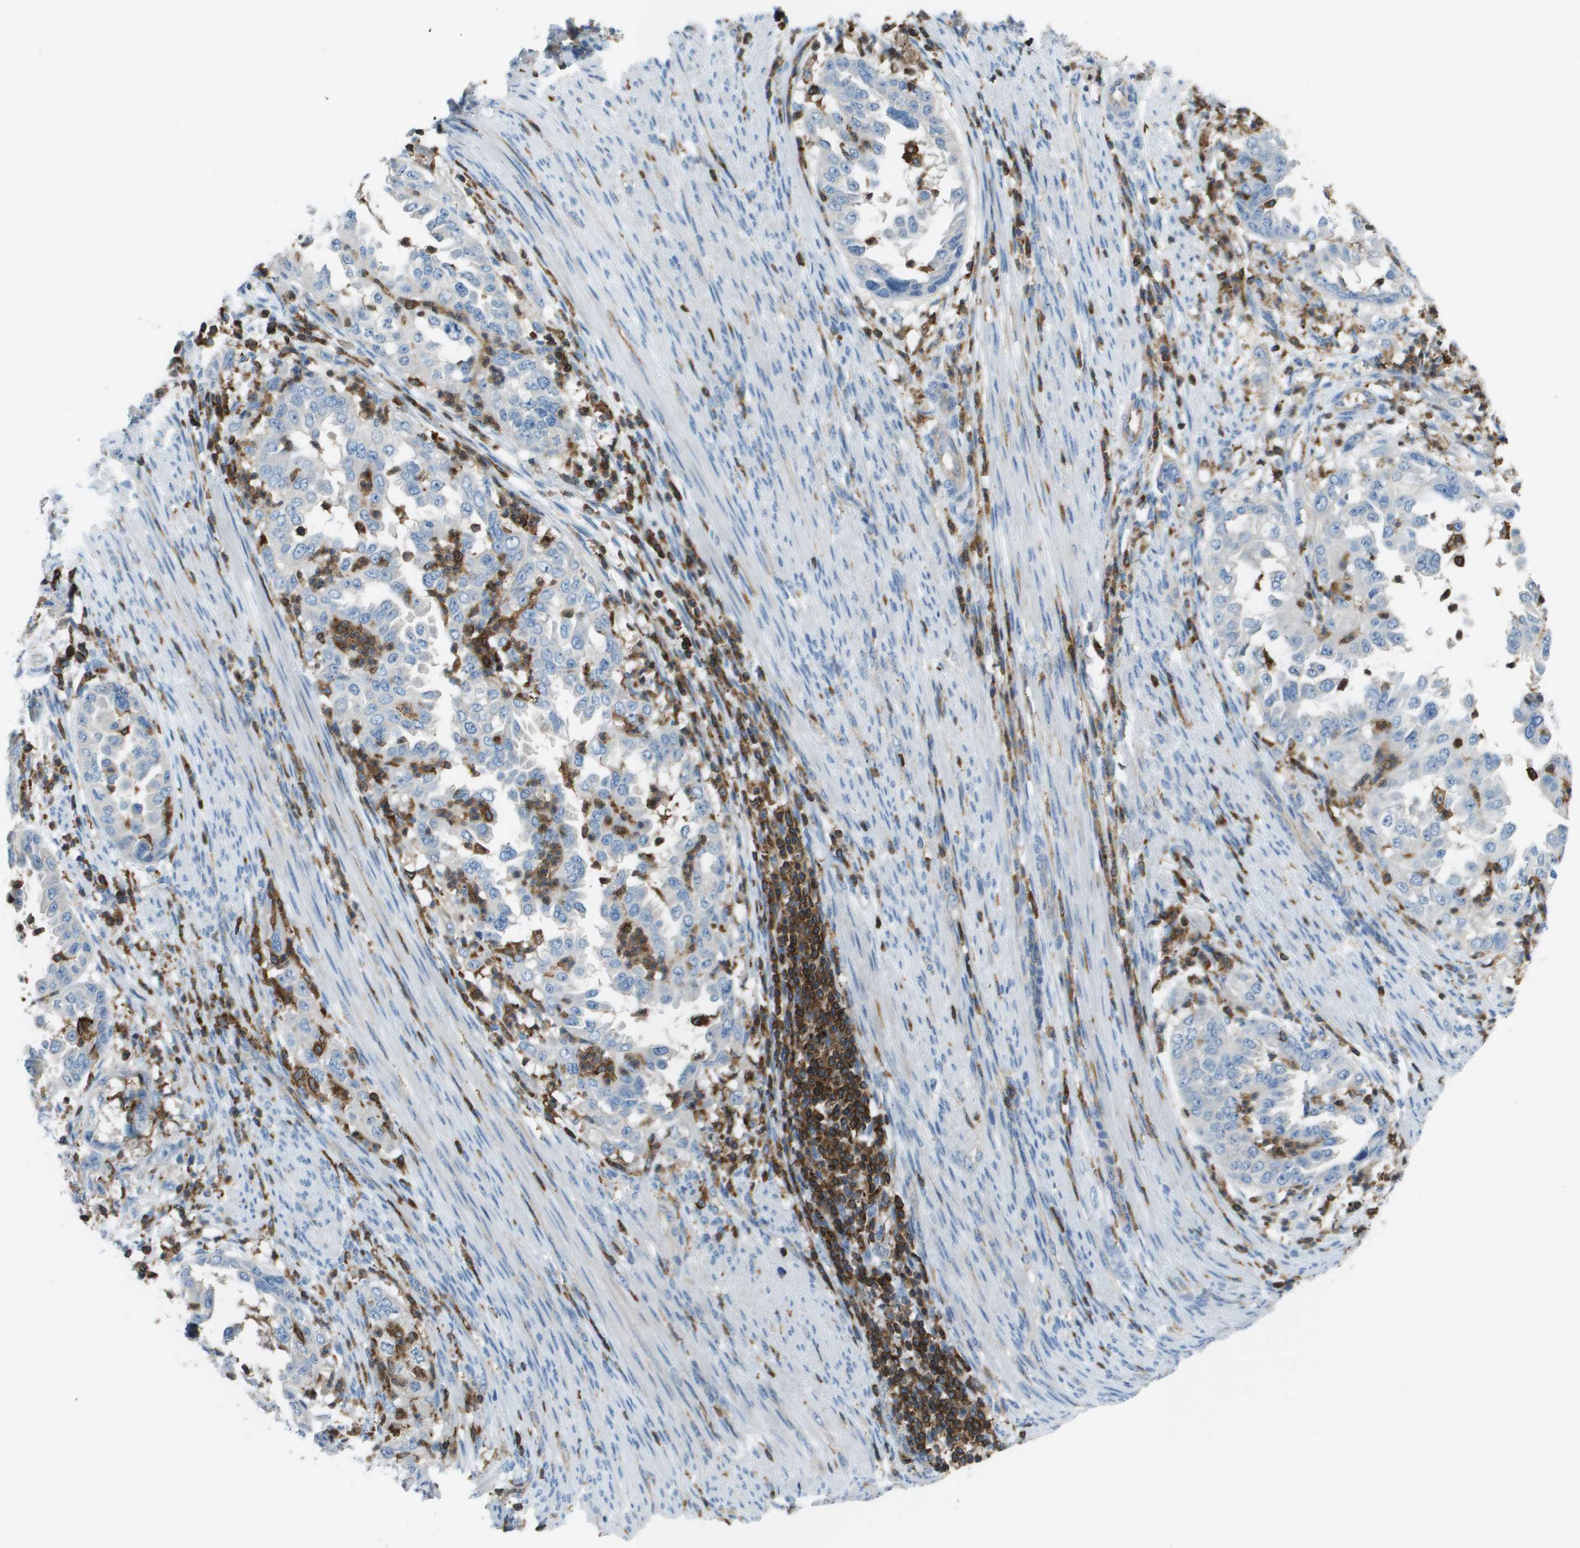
{"staining": {"intensity": "negative", "quantity": "none", "location": "none"}, "tissue": "endometrial cancer", "cell_type": "Tumor cells", "image_type": "cancer", "snomed": [{"axis": "morphology", "description": "Adenocarcinoma, NOS"}, {"axis": "topography", "description": "Endometrium"}], "caption": "Immunohistochemistry (IHC) histopathology image of endometrial adenocarcinoma stained for a protein (brown), which displays no expression in tumor cells.", "gene": "APBB1IP", "patient": {"sex": "female", "age": 85}}